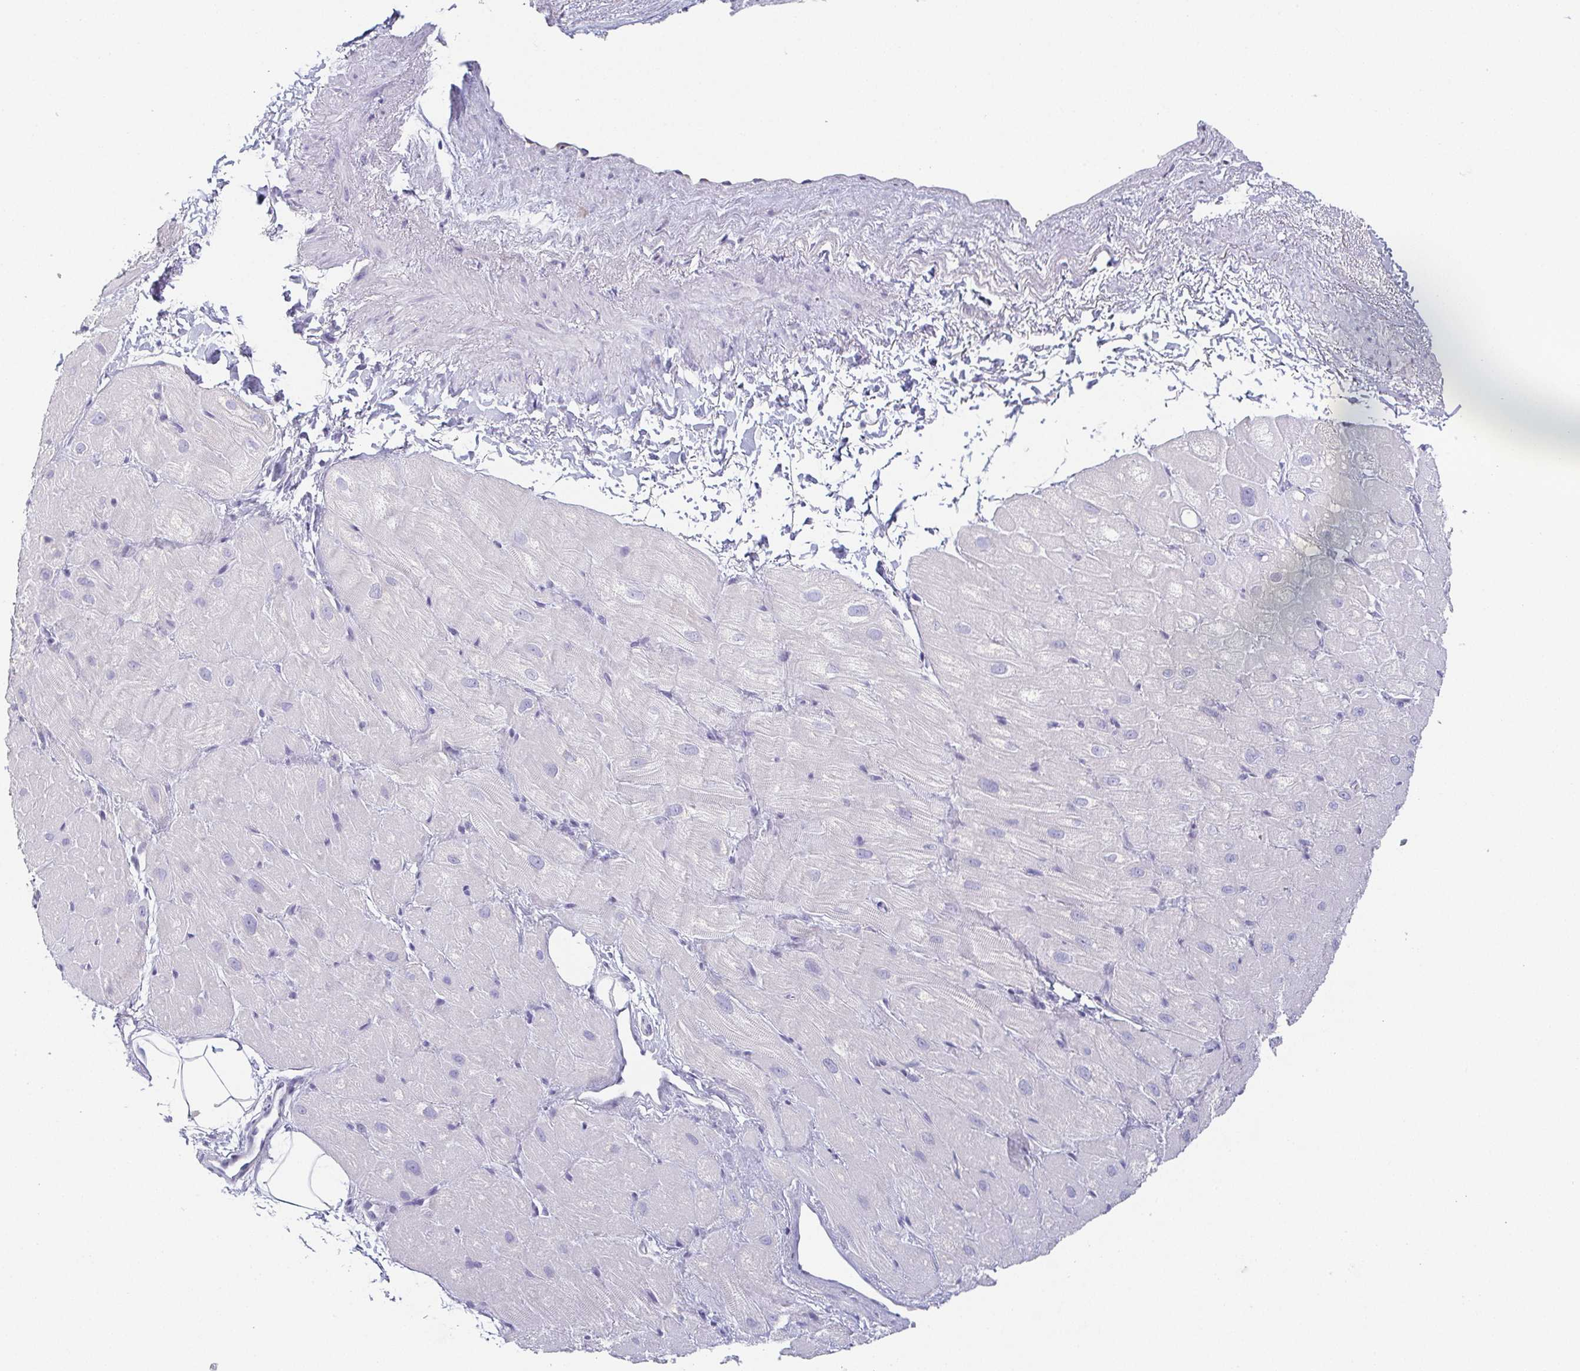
{"staining": {"intensity": "negative", "quantity": "none", "location": "none"}, "tissue": "heart muscle", "cell_type": "Cardiomyocytes", "image_type": "normal", "snomed": [{"axis": "morphology", "description": "Normal tissue, NOS"}, {"axis": "topography", "description": "Heart"}], "caption": "Immunohistochemistry (IHC) histopathology image of normal heart muscle stained for a protein (brown), which displays no staining in cardiomyocytes. (DAB (3,3'-diaminobenzidine) IHC visualized using brightfield microscopy, high magnification).", "gene": "PRR27", "patient": {"sex": "male", "age": 62}}